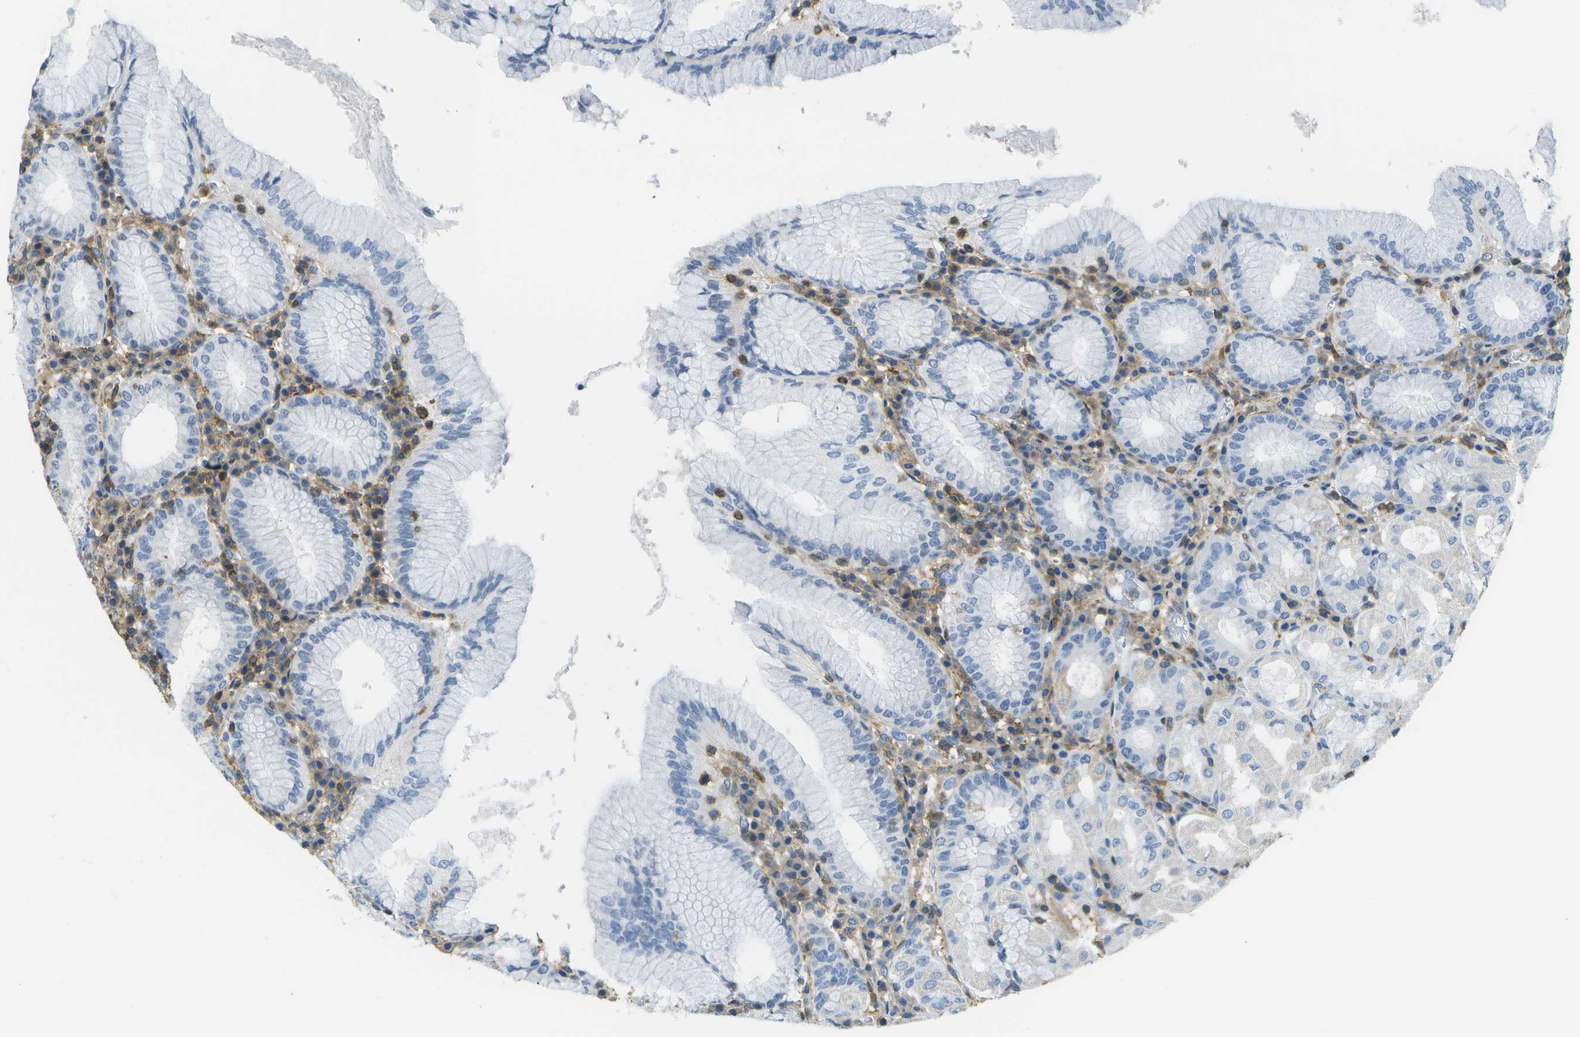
{"staining": {"intensity": "weak", "quantity": "<25%", "location": "cytoplasmic/membranous"}, "tissue": "stomach", "cell_type": "Glandular cells", "image_type": "normal", "snomed": [{"axis": "morphology", "description": "Normal tissue, NOS"}, {"axis": "topography", "description": "Stomach"}, {"axis": "topography", "description": "Stomach, lower"}], "caption": "The histopathology image displays no significant expression in glandular cells of stomach.", "gene": "RCSD1", "patient": {"sex": "female", "age": 56}}